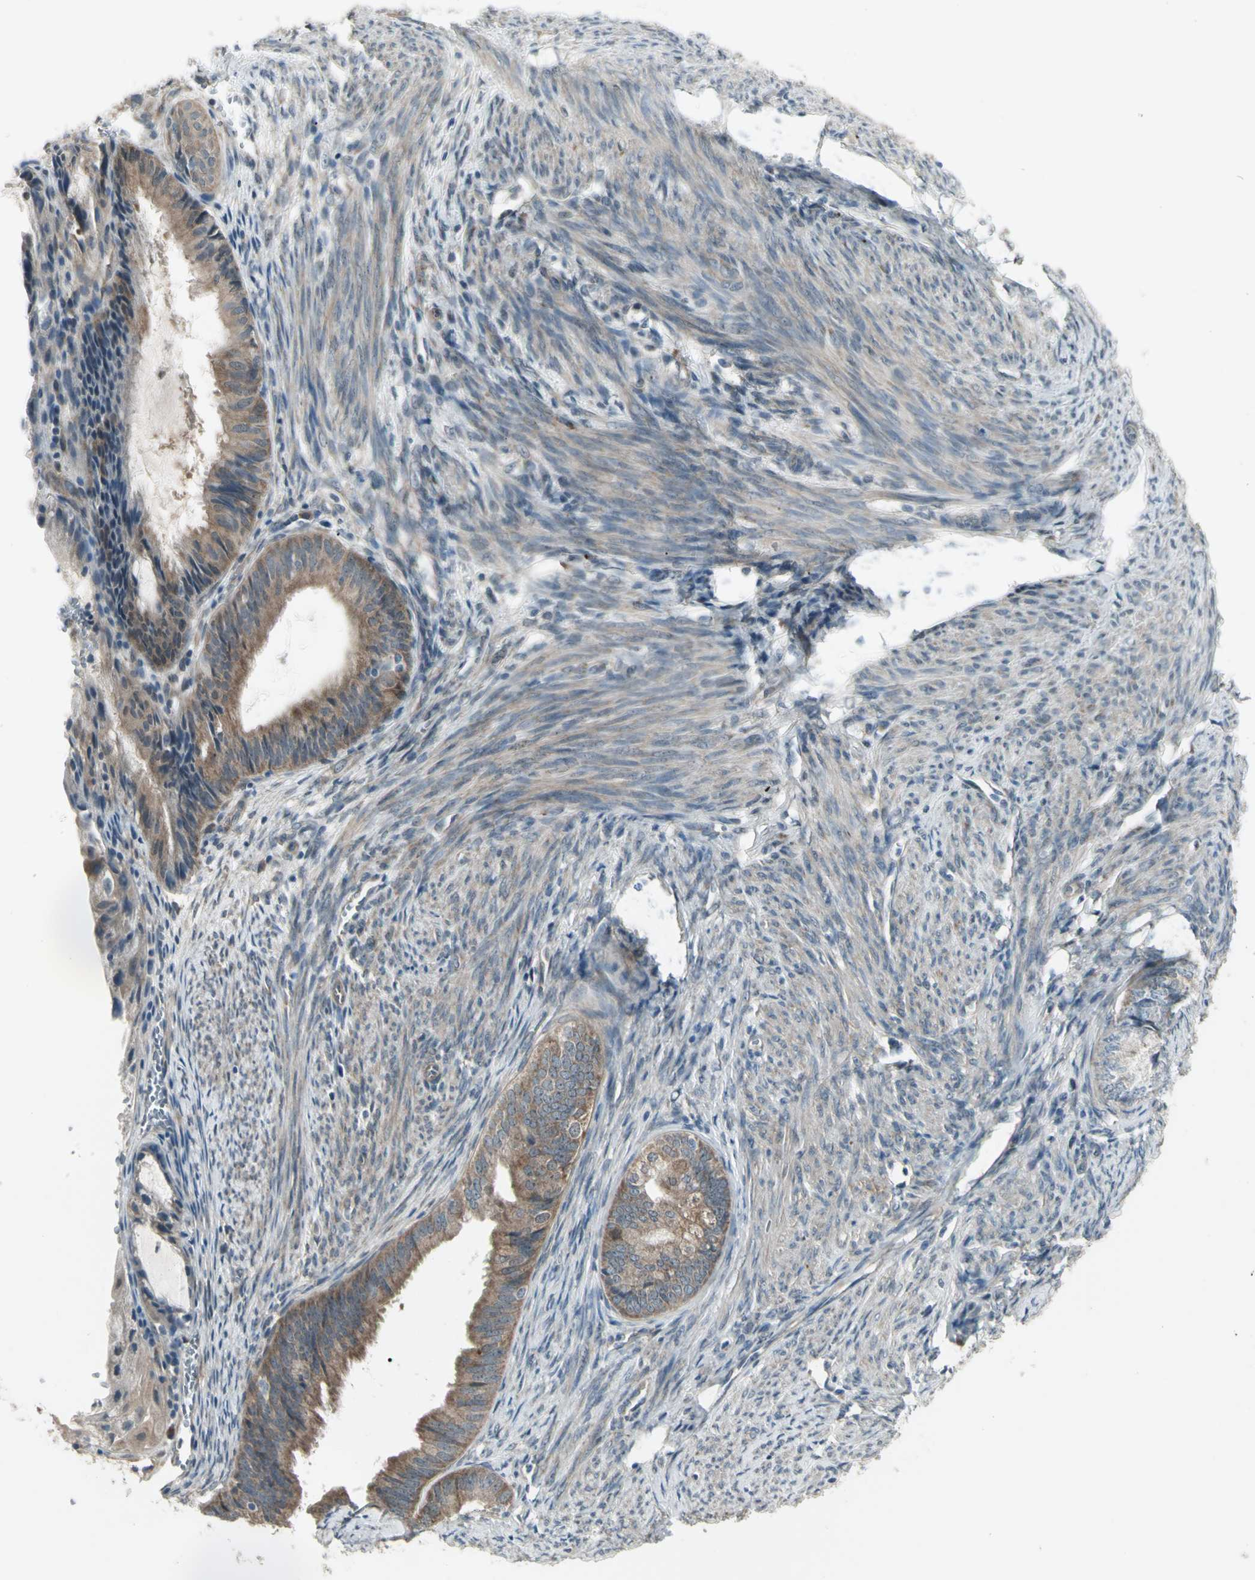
{"staining": {"intensity": "weak", "quantity": "25%-75%", "location": "cytoplasmic/membranous"}, "tissue": "endometrial cancer", "cell_type": "Tumor cells", "image_type": "cancer", "snomed": [{"axis": "morphology", "description": "Adenocarcinoma, NOS"}, {"axis": "topography", "description": "Endometrium"}], "caption": "A photomicrograph of endometrial cancer (adenocarcinoma) stained for a protein demonstrates weak cytoplasmic/membranous brown staining in tumor cells.", "gene": "NAXD", "patient": {"sex": "female", "age": 86}}